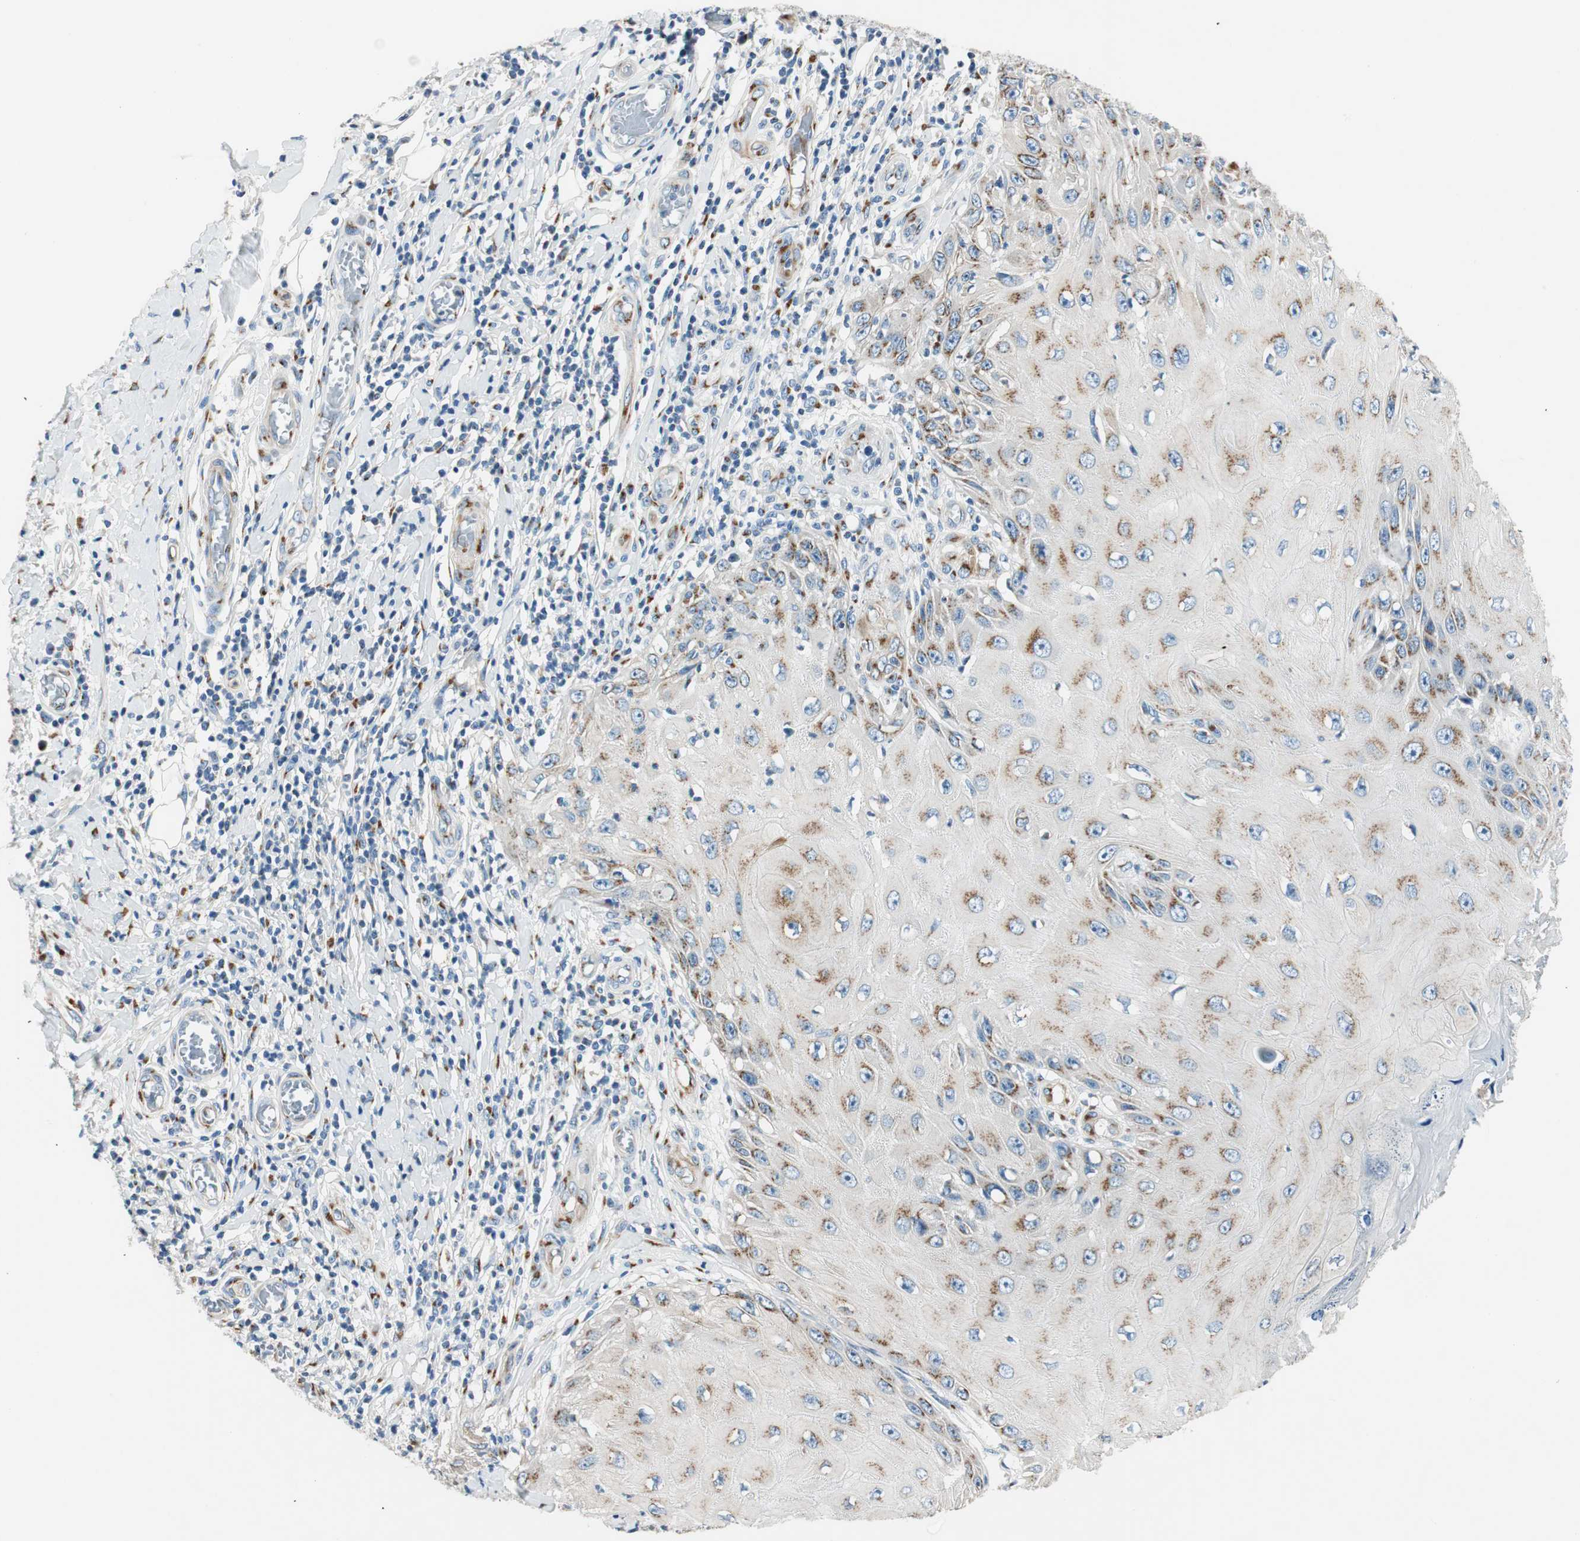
{"staining": {"intensity": "moderate", "quantity": "25%-75%", "location": "cytoplasmic/membranous"}, "tissue": "skin cancer", "cell_type": "Tumor cells", "image_type": "cancer", "snomed": [{"axis": "morphology", "description": "Squamous cell carcinoma, NOS"}, {"axis": "topography", "description": "Skin"}], "caption": "Skin cancer stained with DAB (3,3'-diaminobenzidine) IHC demonstrates medium levels of moderate cytoplasmic/membranous expression in approximately 25%-75% of tumor cells.", "gene": "TMF1", "patient": {"sex": "female", "age": 73}}